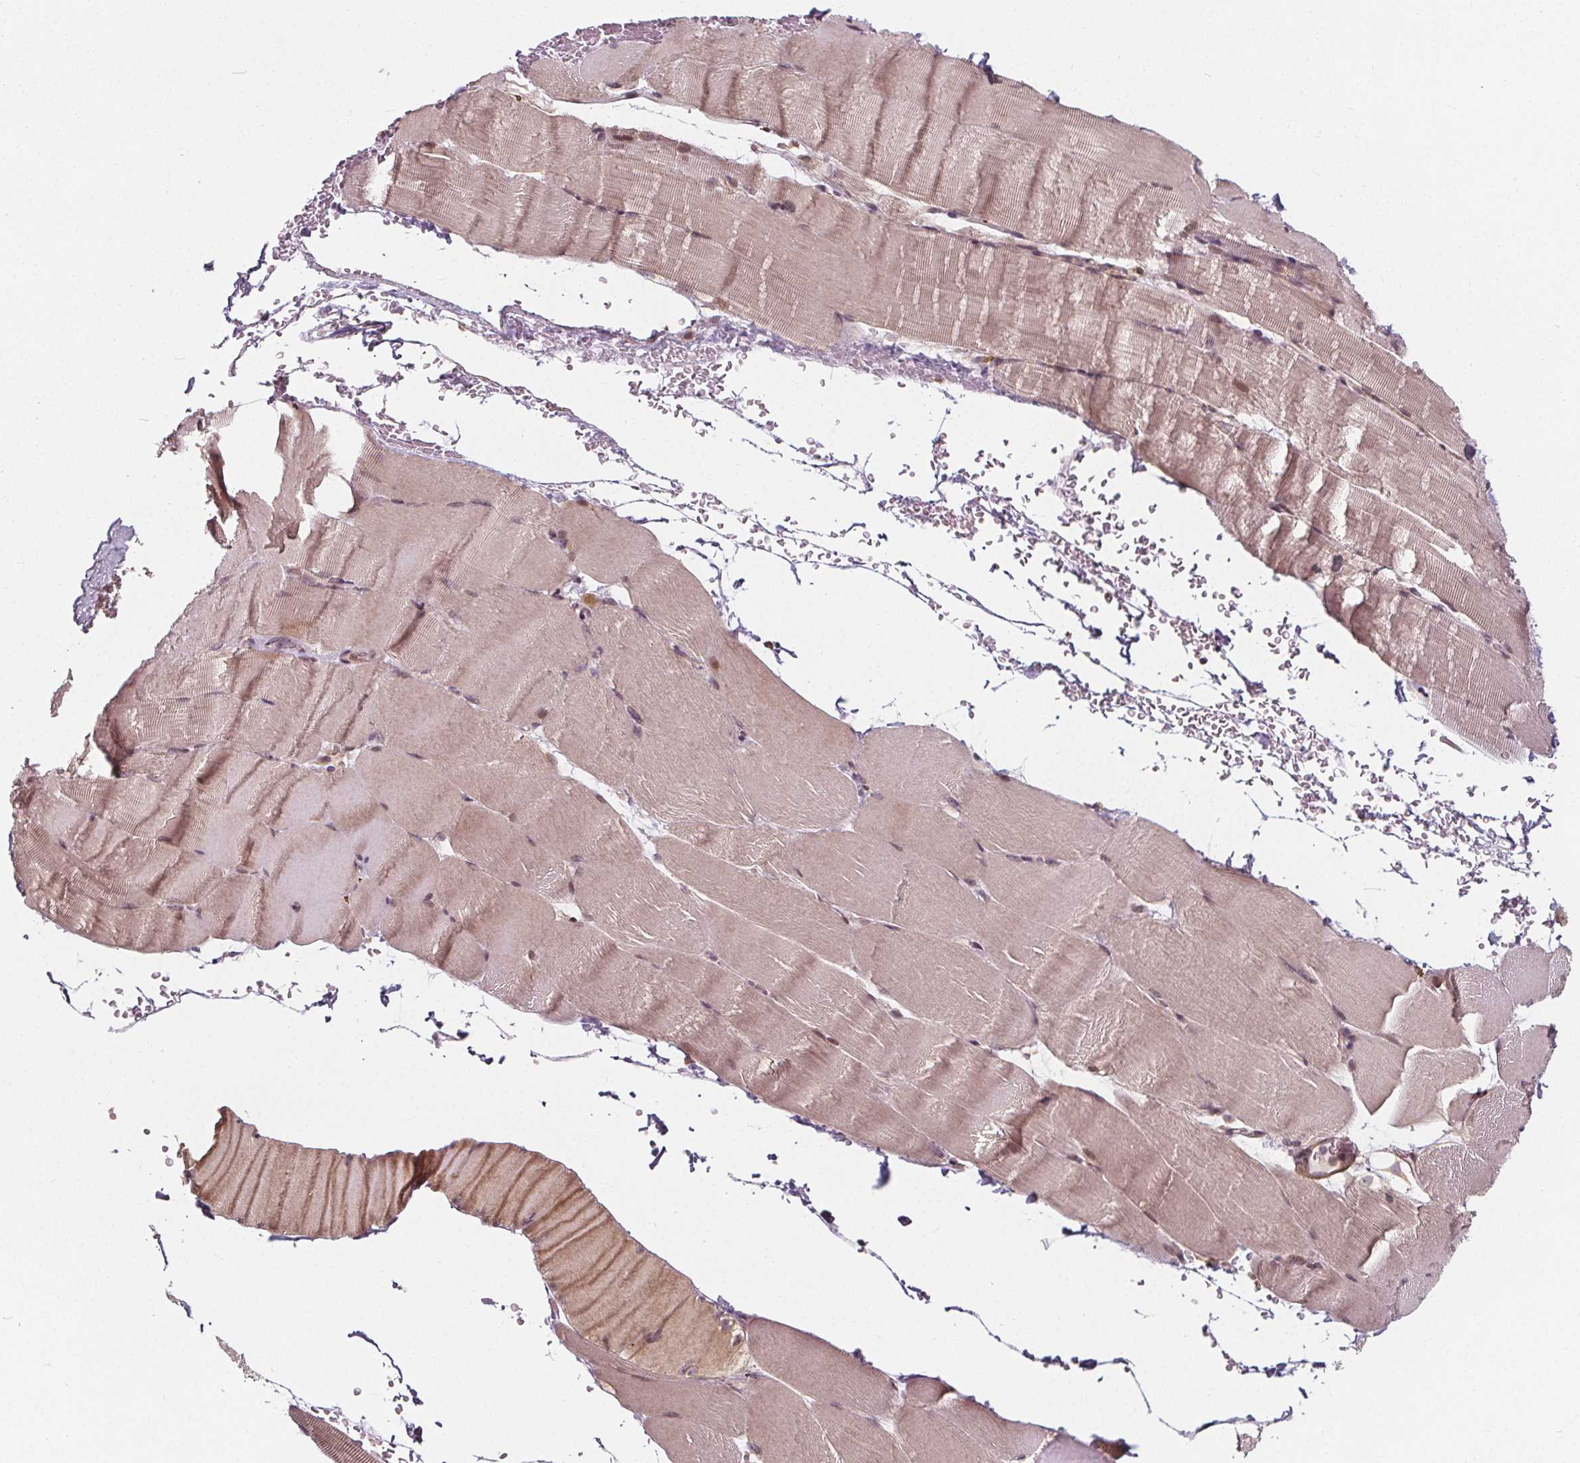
{"staining": {"intensity": "weak", "quantity": "25%-75%", "location": "nuclear"}, "tissue": "skeletal muscle", "cell_type": "Myocytes", "image_type": "normal", "snomed": [{"axis": "morphology", "description": "Normal tissue, NOS"}, {"axis": "topography", "description": "Skeletal muscle"}], "caption": "Immunohistochemical staining of normal human skeletal muscle exhibits weak nuclear protein staining in approximately 25%-75% of myocytes. (DAB (3,3'-diaminobenzidine) IHC, brown staining for protein, blue staining for nuclei).", "gene": "AKT1S1", "patient": {"sex": "female", "age": 37}}